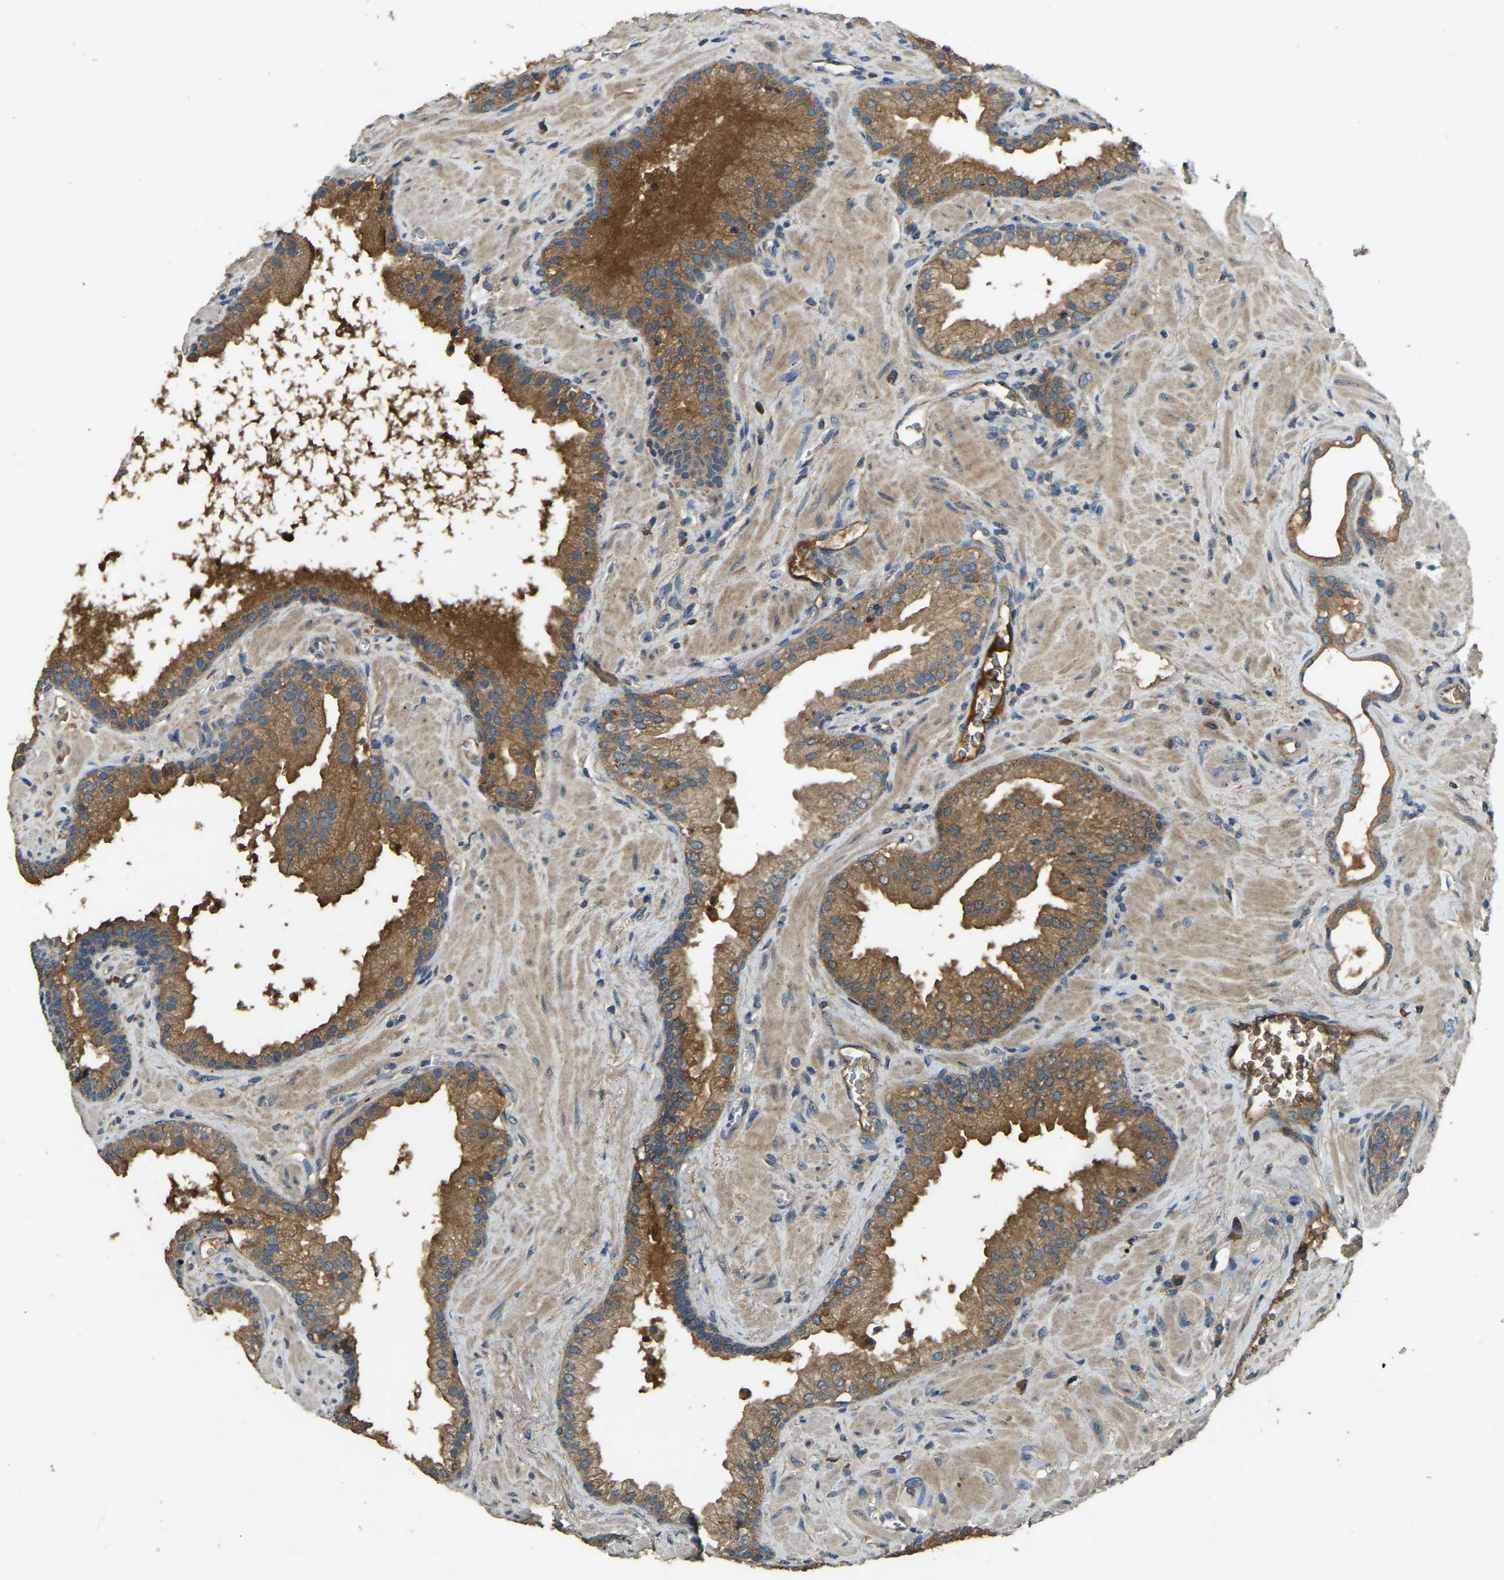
{"staining": {"intensity": "moderate", "quantity": ">75%", "location": "cytoplasmic/membranous"}, "tissue": "prostate cancer", "cell_type": "Tumor cells", "image_type": "cancer", "snomed": [{"axis": "morphology", "description": "Adenocarcinoma, Low grade"}, {"axis": "topography", "description": "Prostate"}], "caption": "Brown immunohistochemical staining in human prostate cancer shows moderate cytoplasmic/membranous staining in approximately >75% of tumor cells.", "gene": "ATP8B1", "patient": {"sex": "male", "age": 71}}